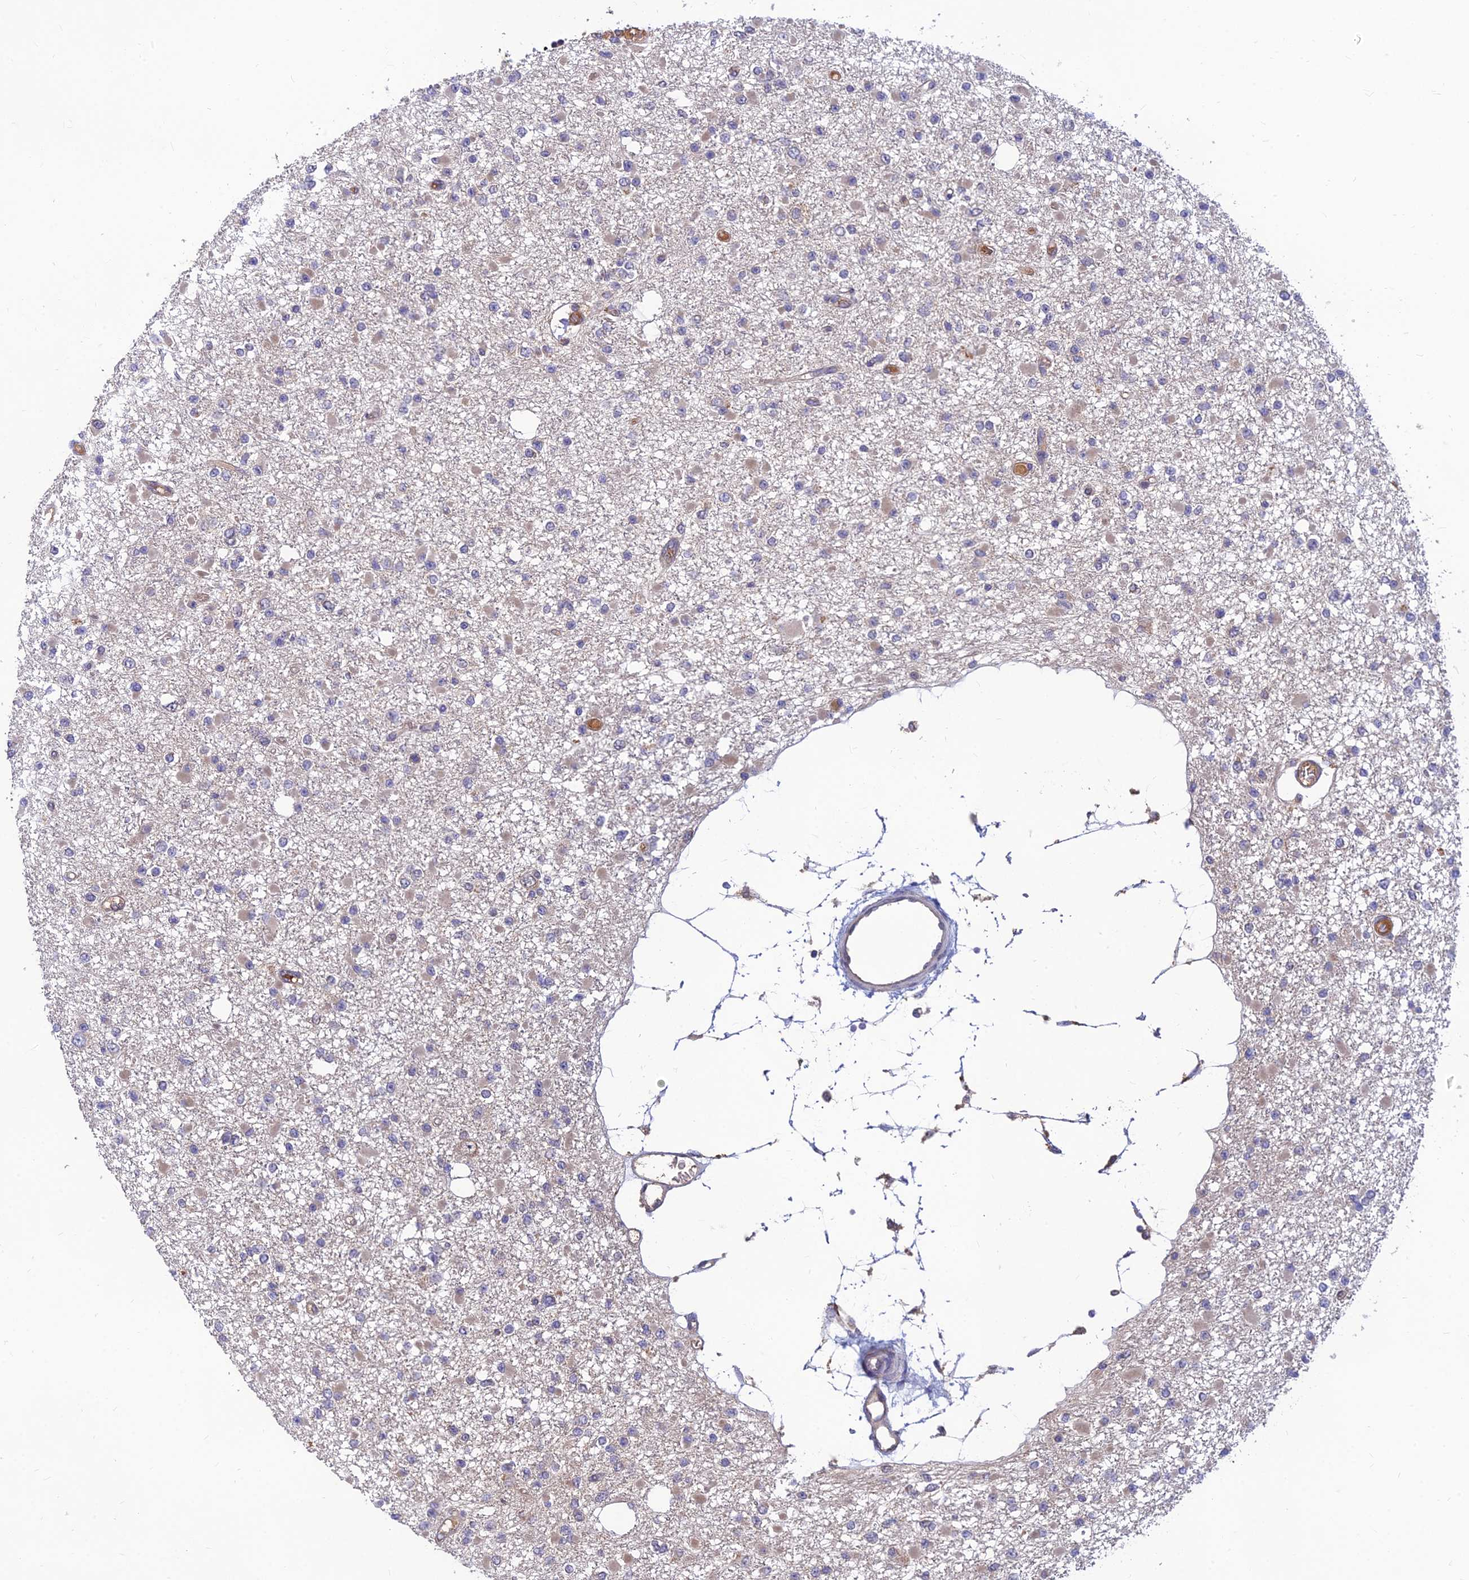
{"staining": {"intensity": "negative", "quantity": "none", "location": "none"}, "tissue": "glioma", "cell_type": "Tumor cells", "image_type": "cancer", "snomed": [{"axis": "morphology", "description": "Glioma, malignant, Low grade"}, {"axis": "topography", "description": "Brain"}], "caption": "IHC histopathology image of human glioma stained for a protein (brown), which exhibits no expression in tumor cells. Nuclei are stained in blue.", "gene": "FAM151B", "patient": {"sex": "female", "age": 22}}